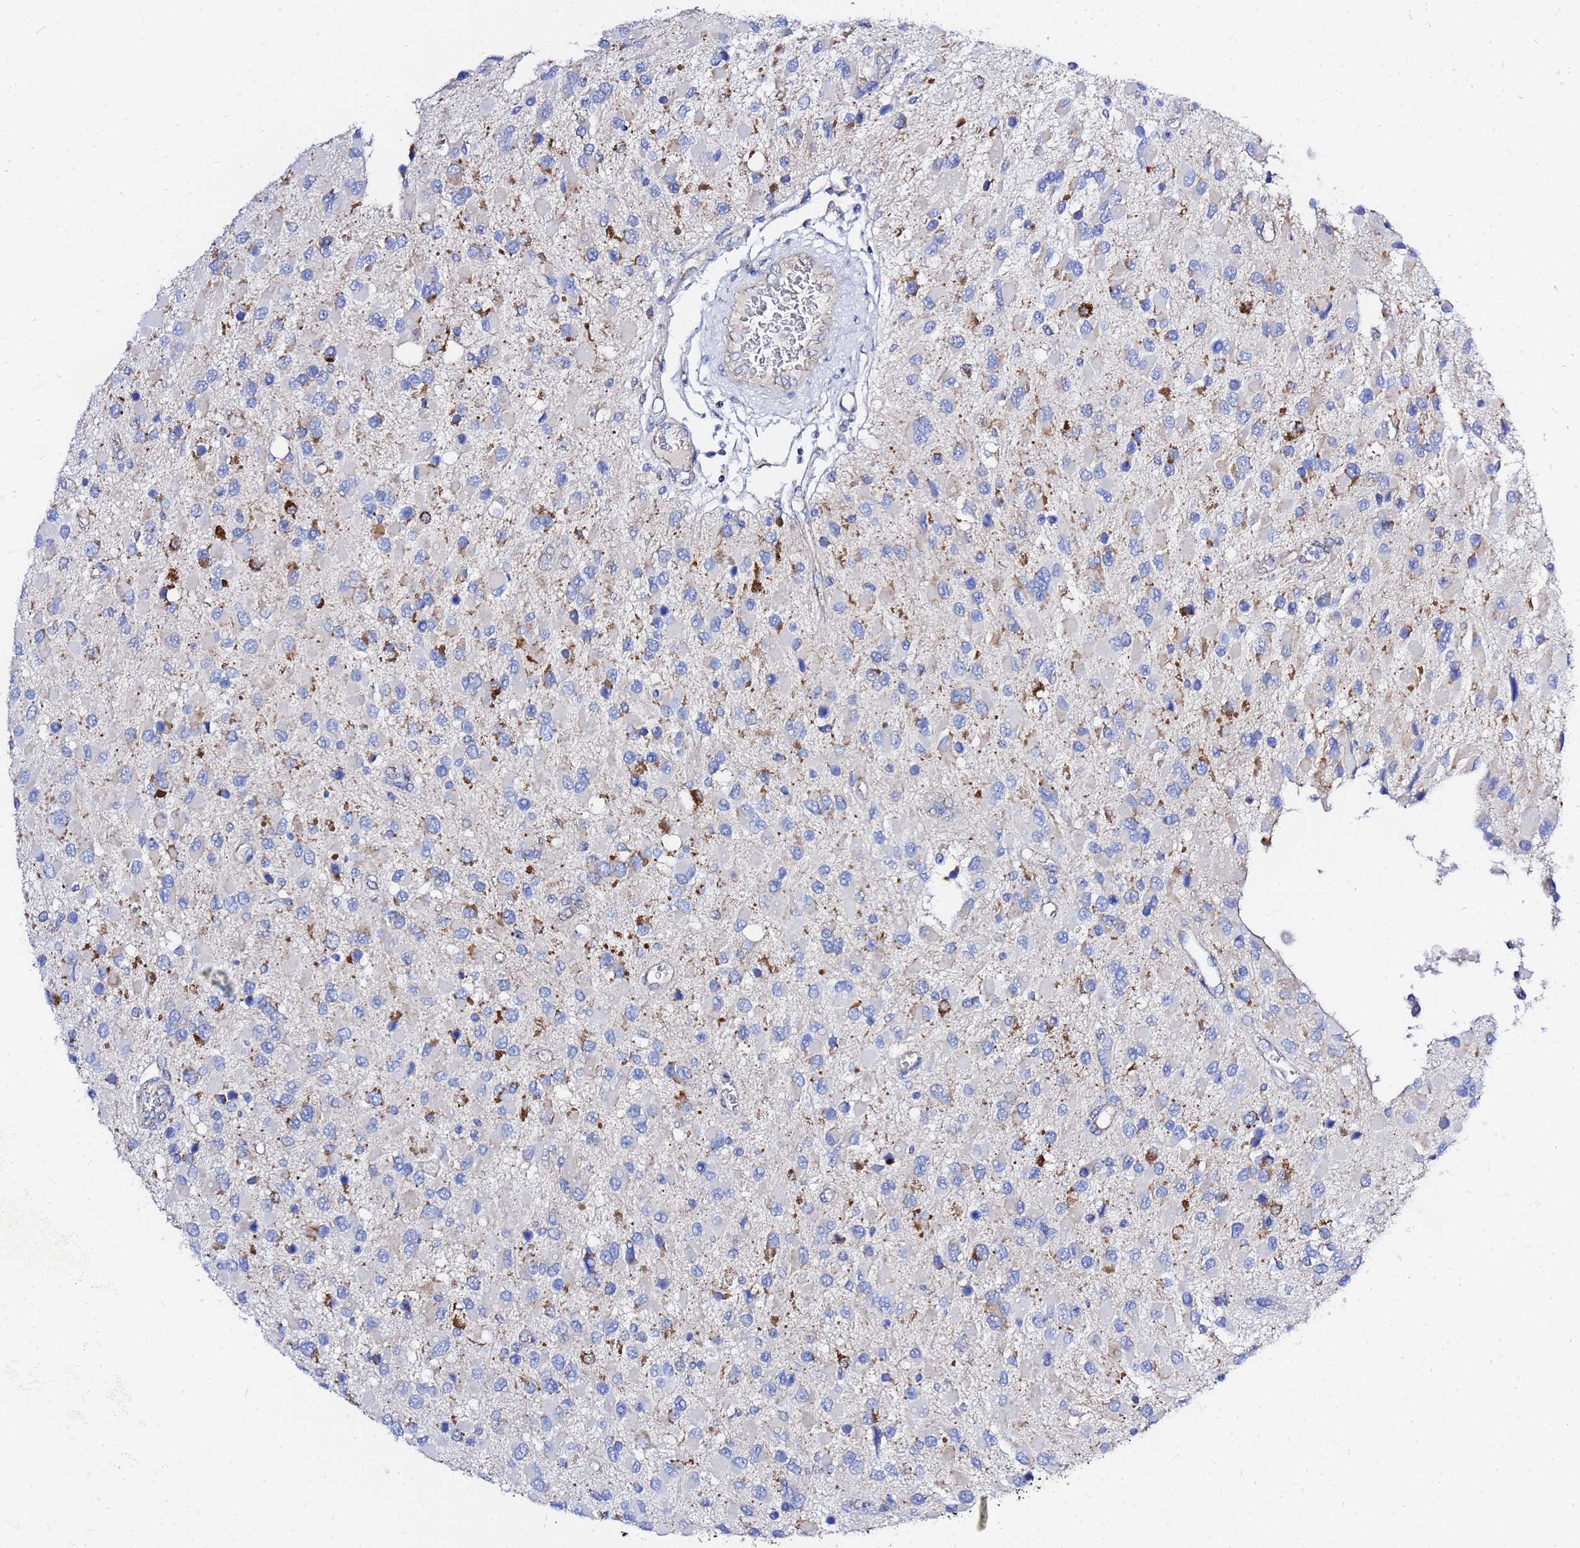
{"staining": {"intensity": "strong", "quantity": "<25%", "location": "cytoplasmic/membranous"}, "tissue": "glioma", "cell_type": "Tumor cells", "image_type": "cancer", "snomed": [{"axis": "morphology", "description": "Glioma, malignant, High grade"}, {"axis": "topography", "description": "Brain"}], "caption": "About <25% of tumor cells in malignant glioma (high-grade) exhibit strong cytoplasmic/membranous protein staining as visualized by brown immunohistochemical staining.", "gene": "FAHD2A", "patient": {"sex": "male", "age": 53}}